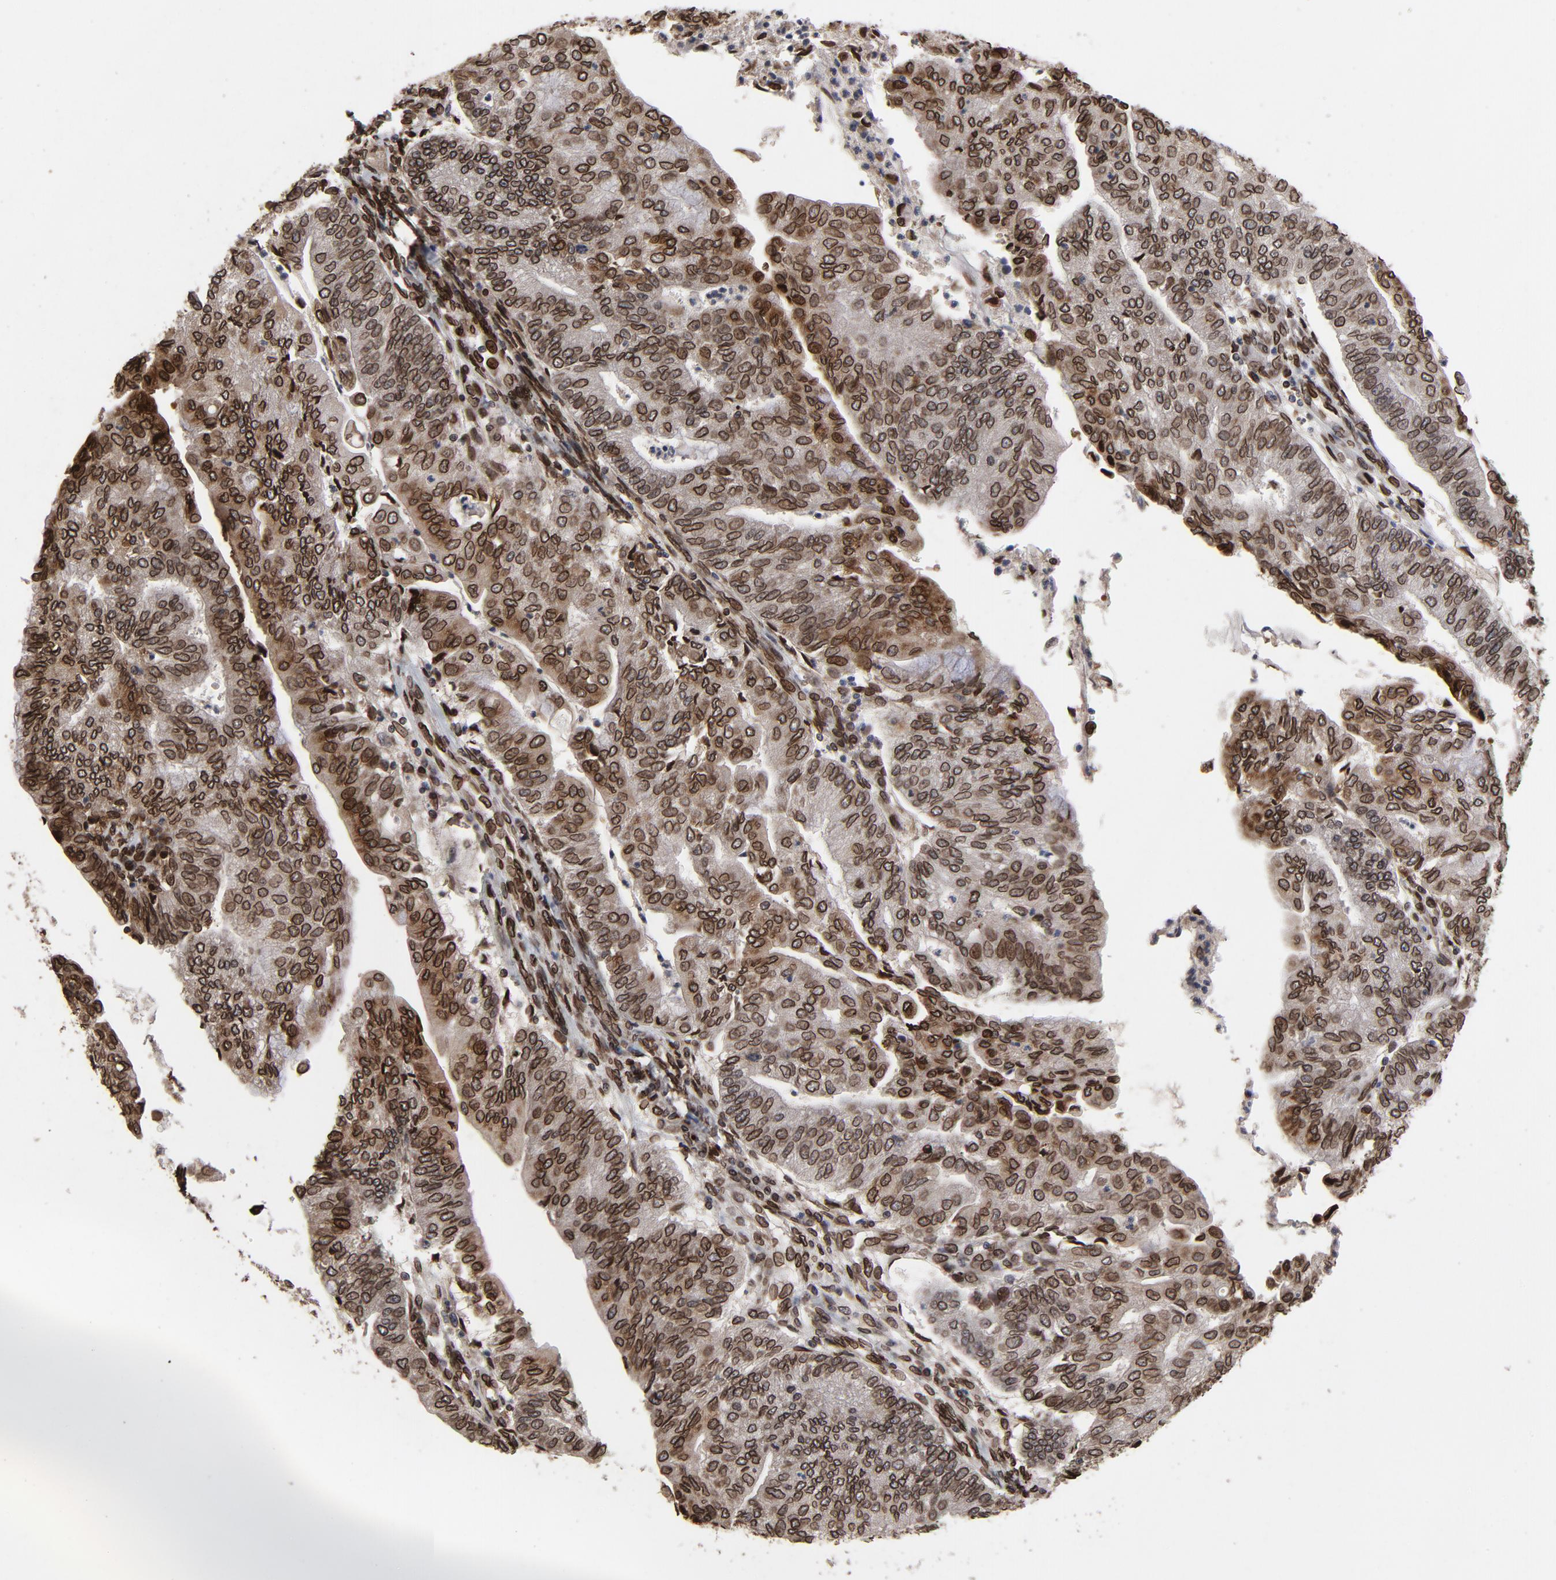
{"staining": {"intensity": "strong", "quantity": ">75%", "location": "cytoplasmic/membranous,nuclear"}, "tissue": "endometrial cancer", "cell_type": "Tumor cells", "image_type": "cancer", "snomed": [{"axis": "morphology", "description": "Adenocarcinoma, NOS"}, {"axis": "topography", "description": "Endometrium"}], "caption": "This image displays endometrial cancer (adenocarcinoma) stained with immunohistochemistry to label a protein in brown. The cytoplasmic/membranous and nuclear of tumor cells show strong positivity for the protein. Nuclei are counter-stained blue.", "gene": "LMNA", "patient": {"sex": "female", "age": 59}}